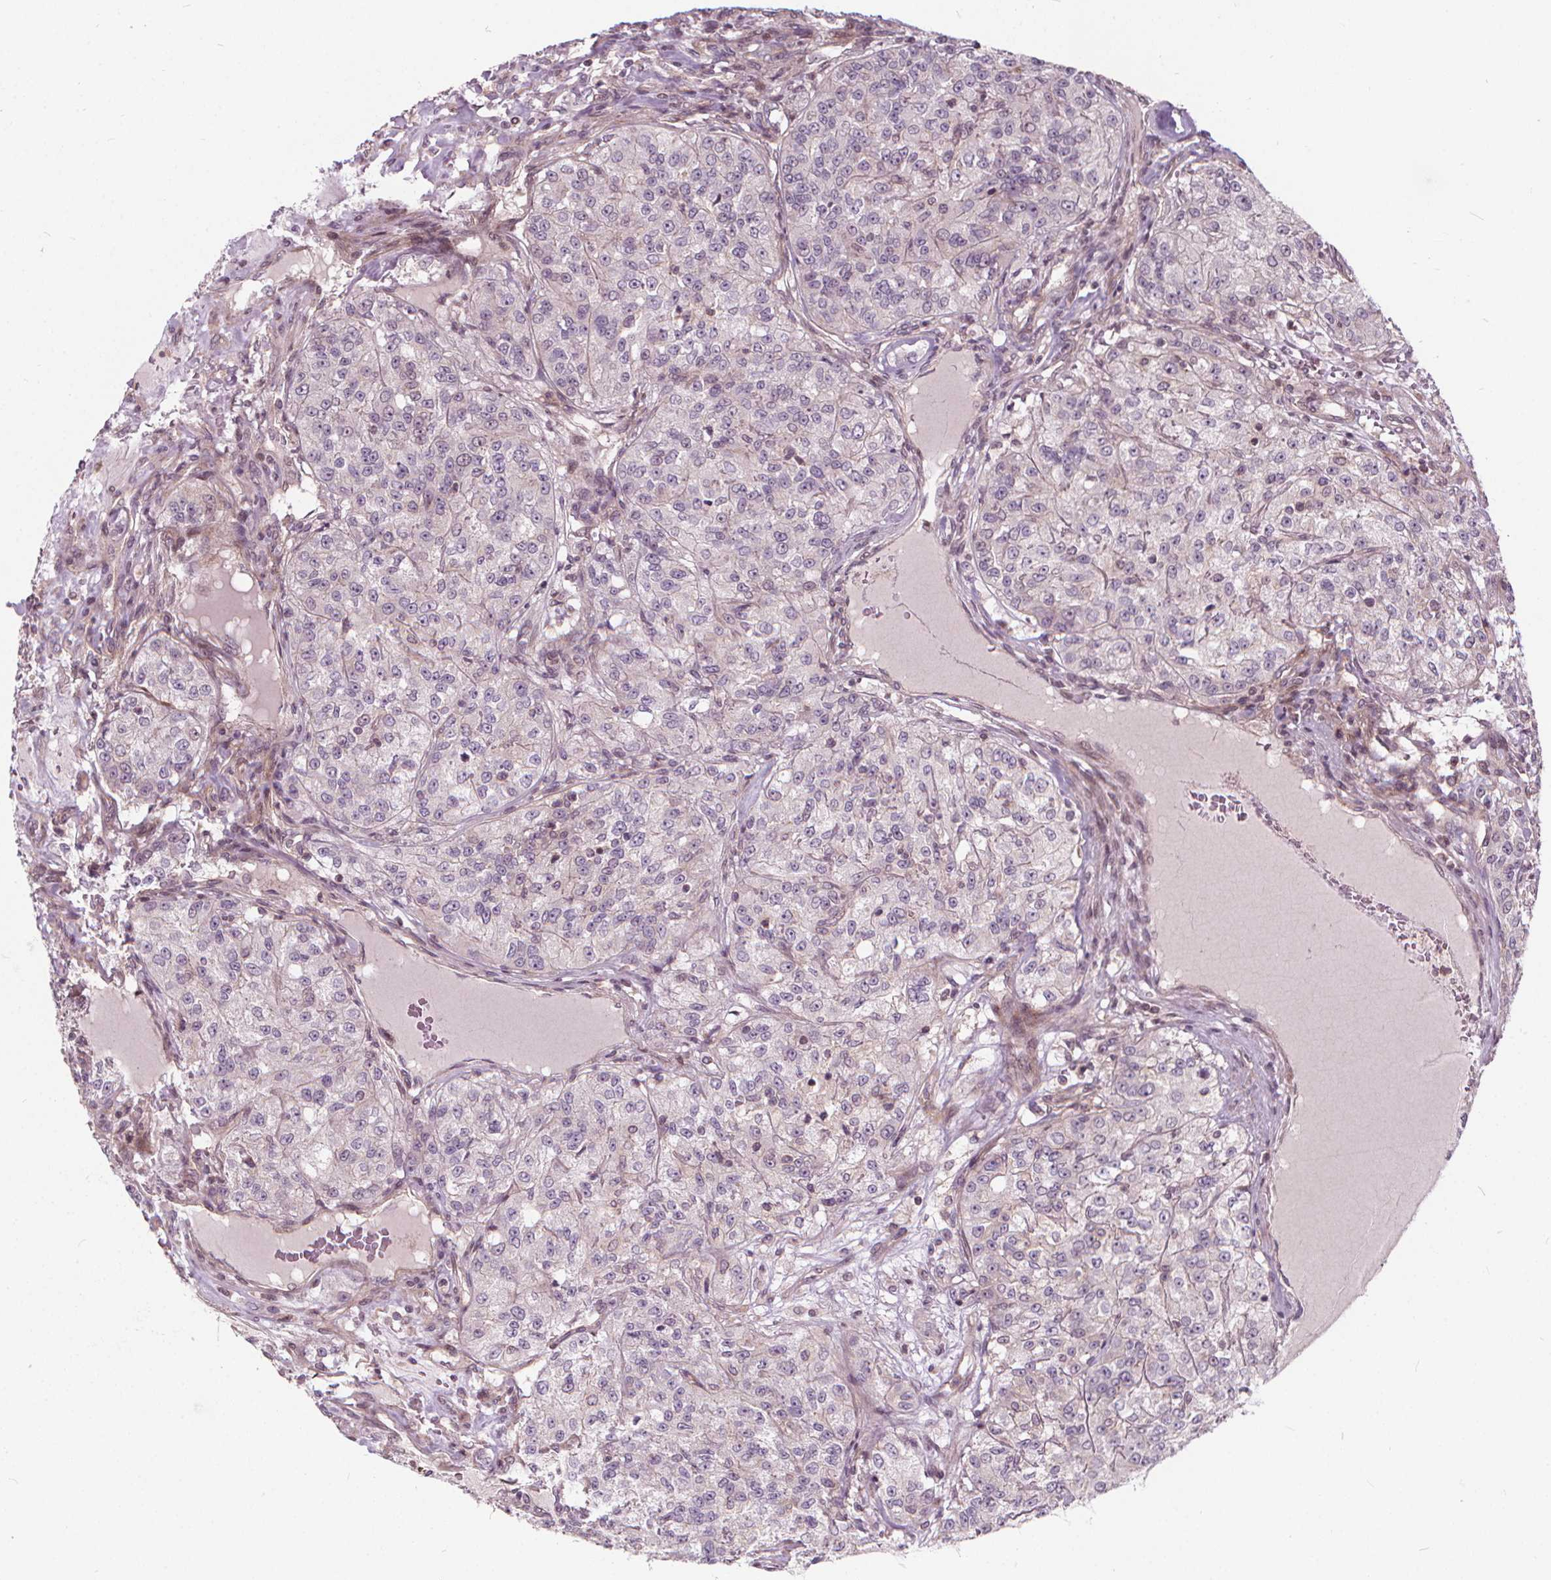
{"staining": {"intensity": "negative", "quantity": "none", "location": "none"}, "tissue": "renal cancer", "cell_type": "Tumor cells", "image_type": "cancer", "snomed": [{"axis": "morphology", "description": "Adenocarcinoma, NOS"}, {"axis": "topography", "description": "Kidney"}], "caption": "The micrograph reveals no staining of tumor cells in renal cancer.", "gene": "INPP5E", "patient": {"sex": "female", "age": 63}}